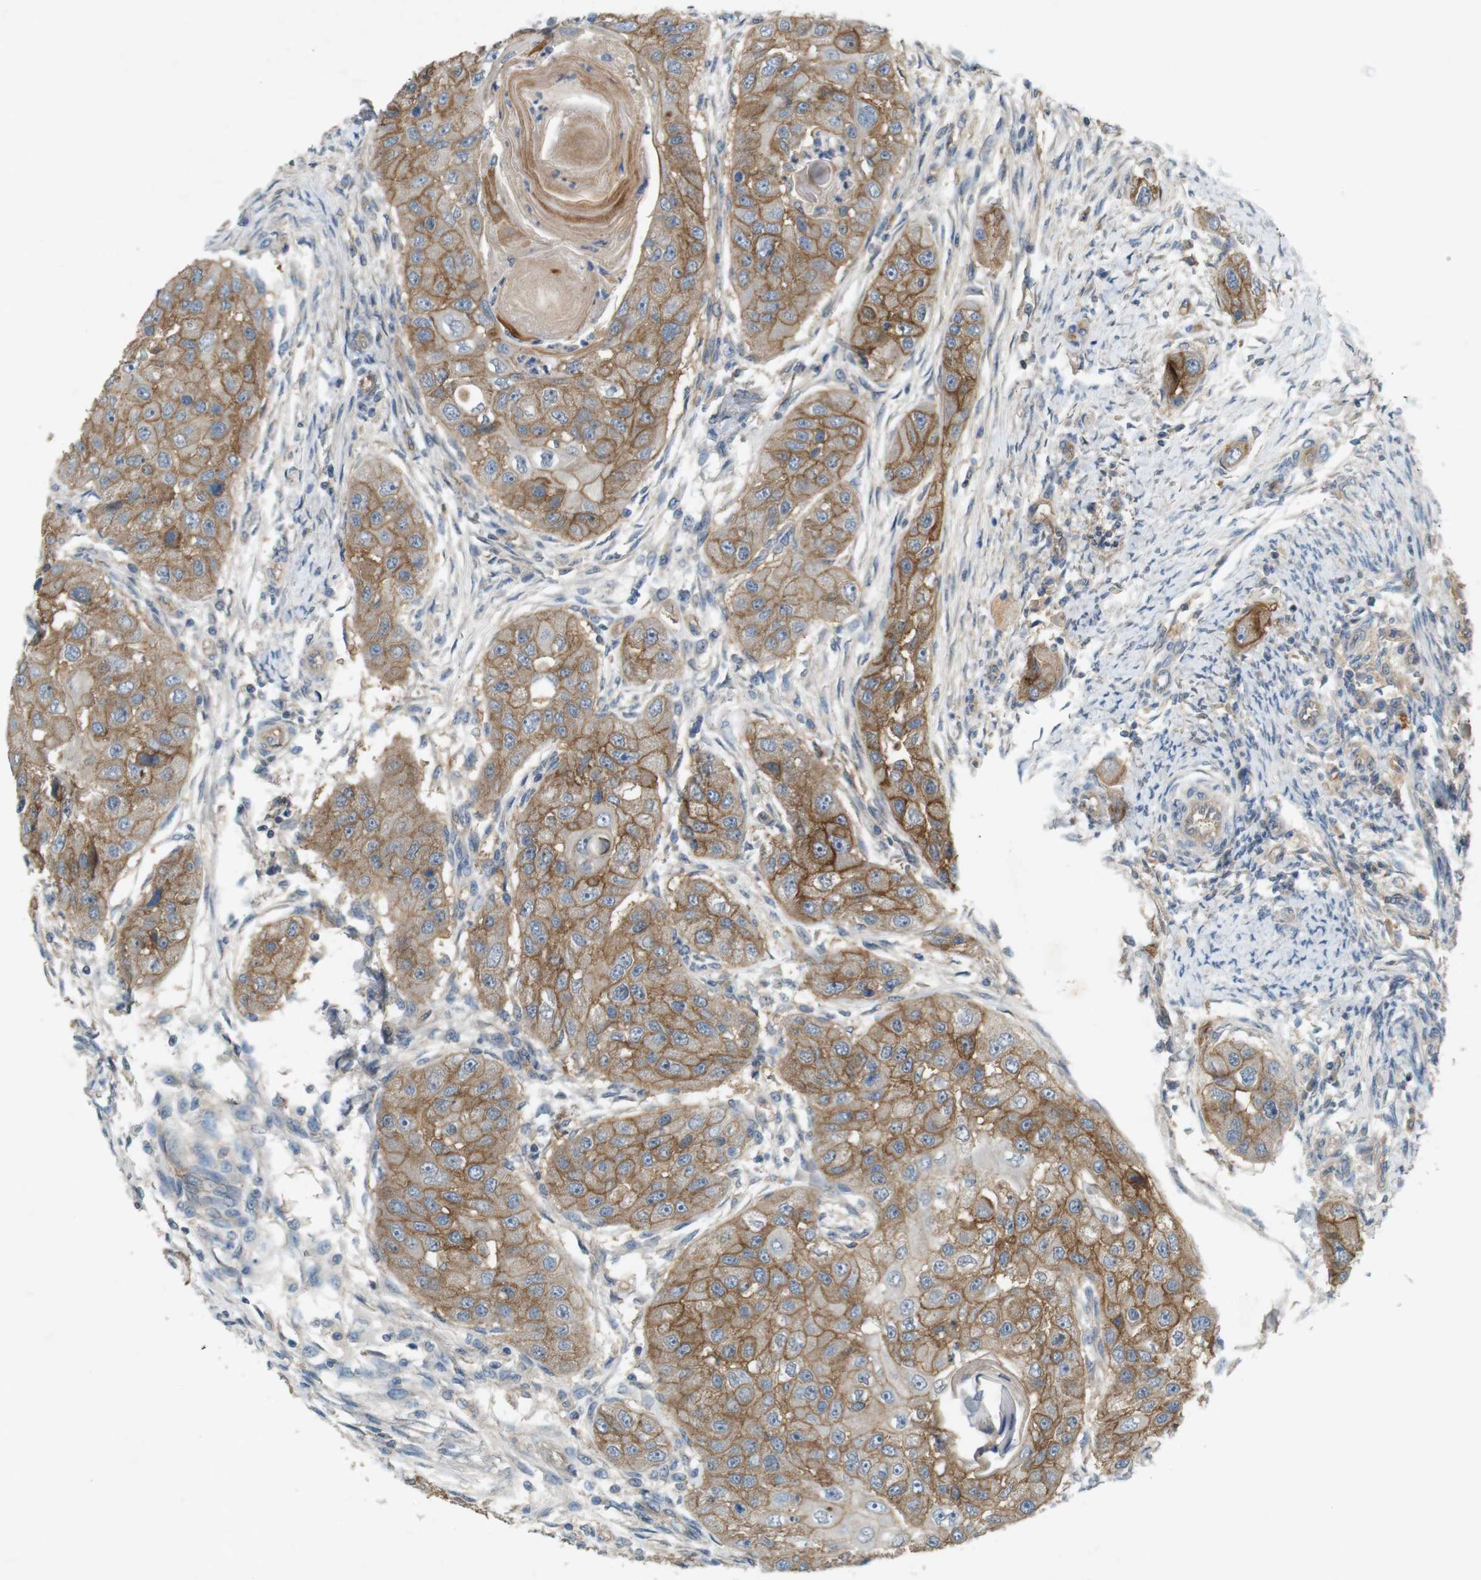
{"staining": {"intensity": "moderate", "quantity": ">75%", "location": "cytoplasmic/membranous"}, "tissue": "head and neck cancer", "cell_type": "Tumor cells", "image_type": "cancer", "snomed": [{"axis": "morphology", "description": "Normal tissue, NOS"}, {"axis": "morphology", "description": "Squamous cell carcinoma, NOS"}, {"axis": "topography", "description": "Skeletal muscle"}, {"axis": "topography", "description": "Head-Neck"}], "caption": "Brown immunohistochemical staining in head and neck cancer reveals moderate cytoplasmic/membranous staining in about >75% of tumor cells. (brown staining indicates protein expression, while blue staining denotes nuclei).", "gene": "PVR", "patient": {"sex": "male", "age": 51}}